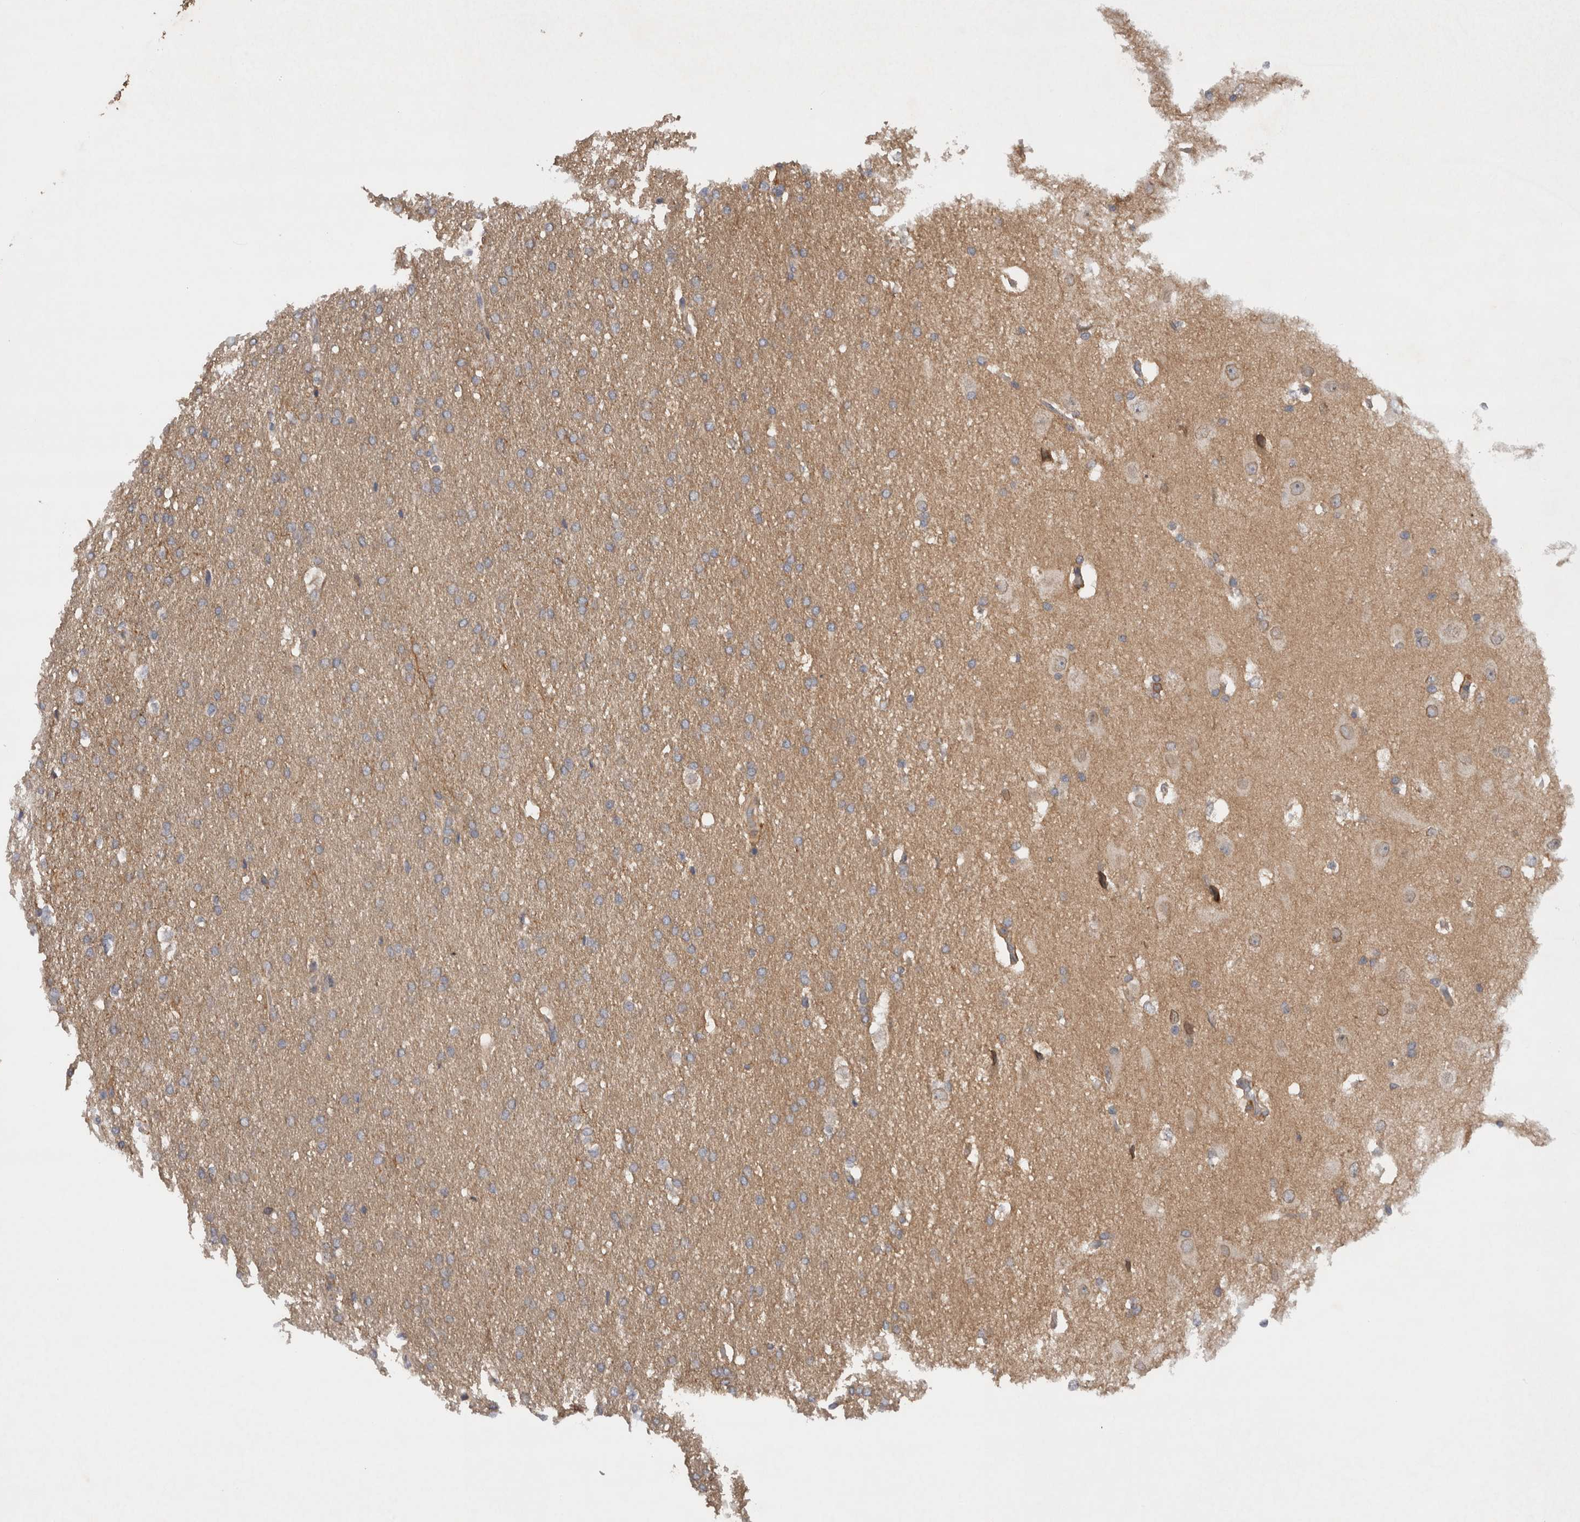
{"staining": {"intensity": "weak", "quantity": ">75%", "location": "cytoplasmic/membranous"}, "tissue": "glioma", "cell_type": "Tumor cells", "image_type": "cancer", "snomed": [{"axis": "morphology", "description": "Glioma, malignant, Low grade"}, {"axis": "topography", "description": "Brain"}], "caption": "IHC image of neoplastic tissue: human glioma stained using IHC displays low levels of weak protein expression localized specifically in the cytoplasmic/membranous of tumor cells, appearing as a cytoplasmic/membranous brown color.", "gene": "SCARA5", "patient": {"sex": "female", "age": 37}}